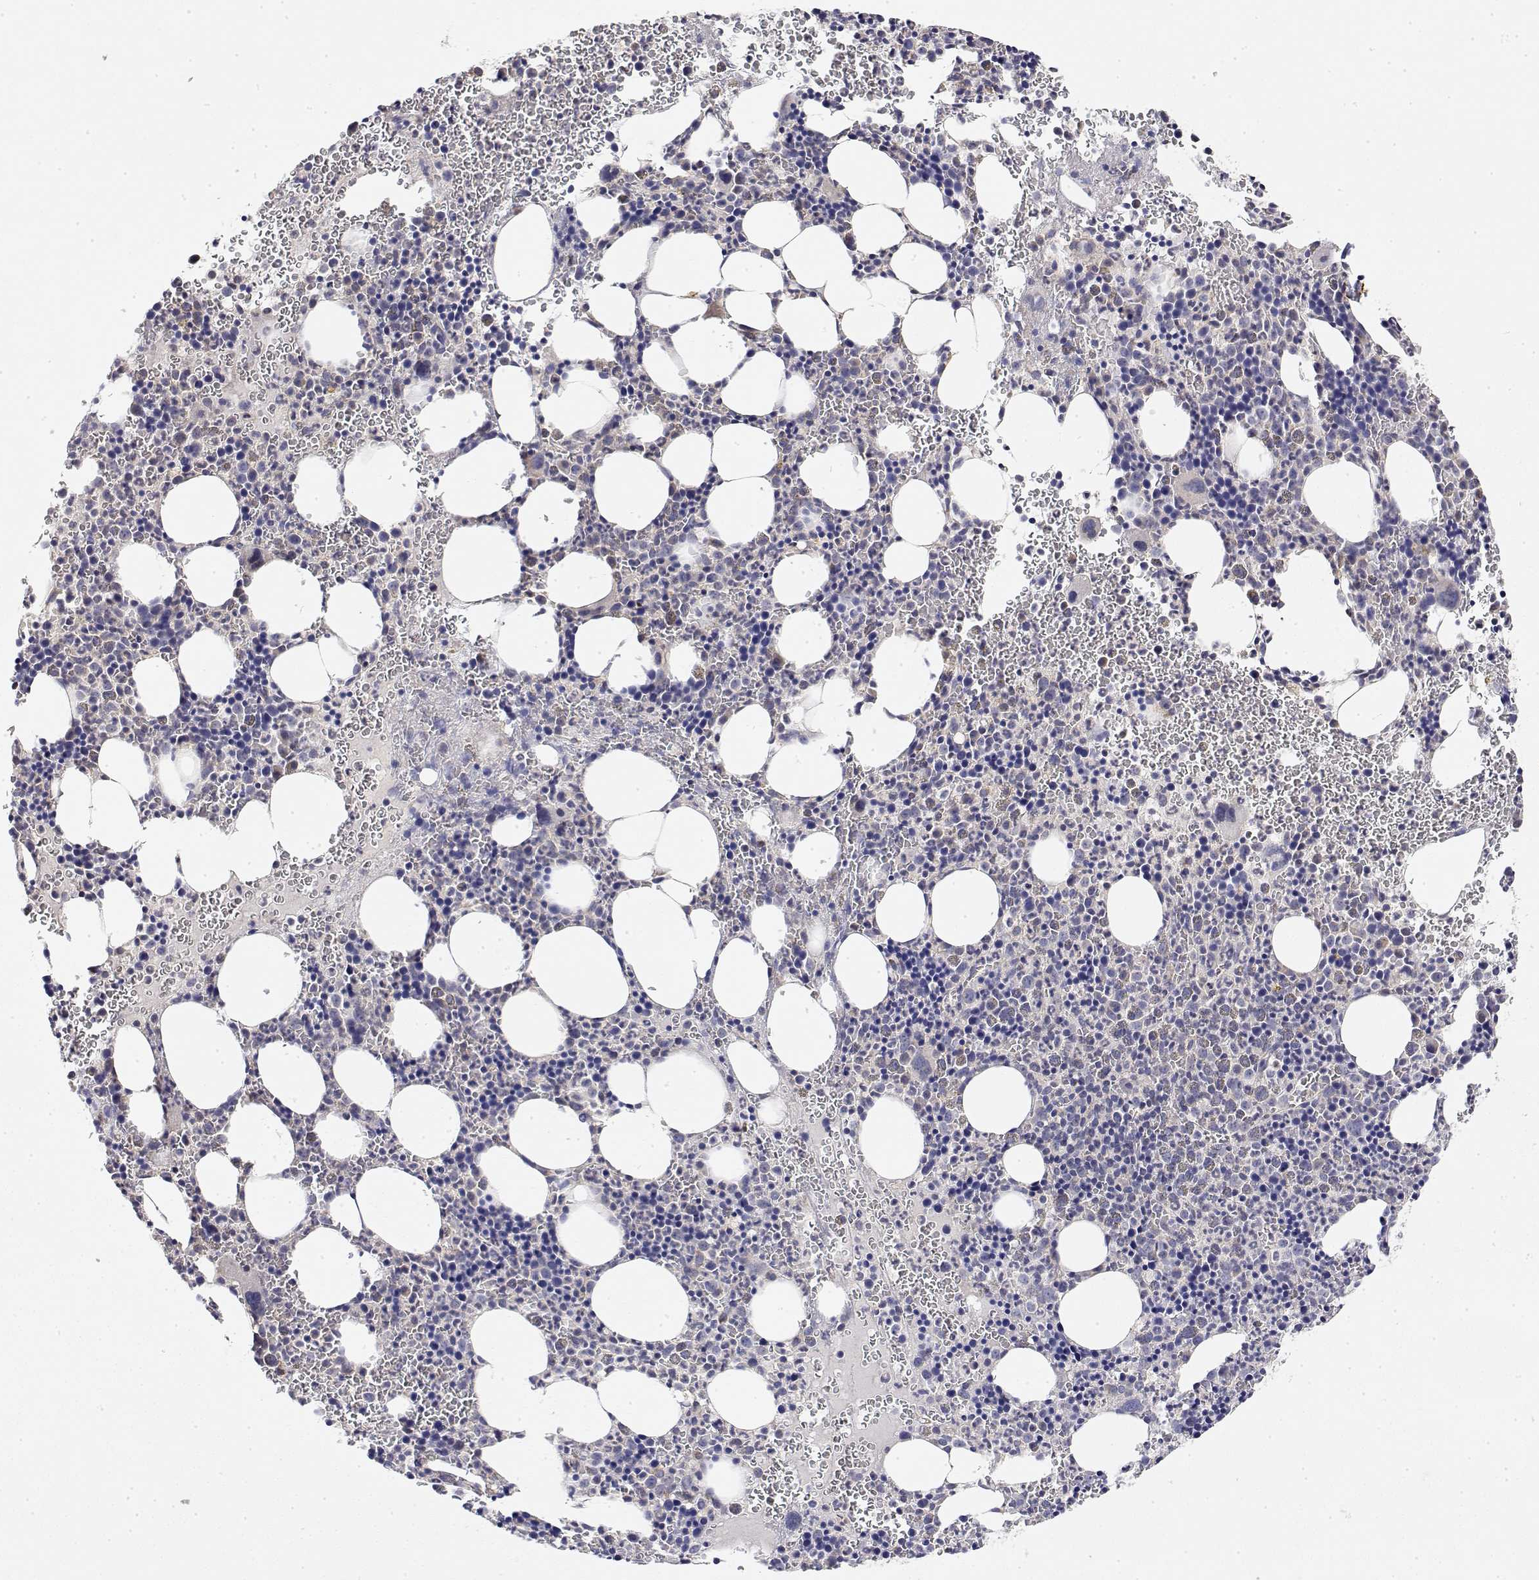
{"staining": {"intensity": "negative", "quantity": "none", "location": "none"}, "tissue": "bone marrow", "cell_type": "Hematopoietic cells", "image_type": "normal", "snomed": [{"axis": "morphology", "description": "Normal tissue, NOS"}, {"axis": "topography", "description": "Bone marrow"}], "caption": "IHC histopathology image of normal bone marrow stained for a protein (brown), which displays no positivity in hematopoietic cells. The staining is performed using DAB (3,3'-diaminobenzidine) brown chromogen with nuclei counter-stained in using hematoxylin.", "gene": "LONRF3", "patient": {"sex": "male", "age": 63}}